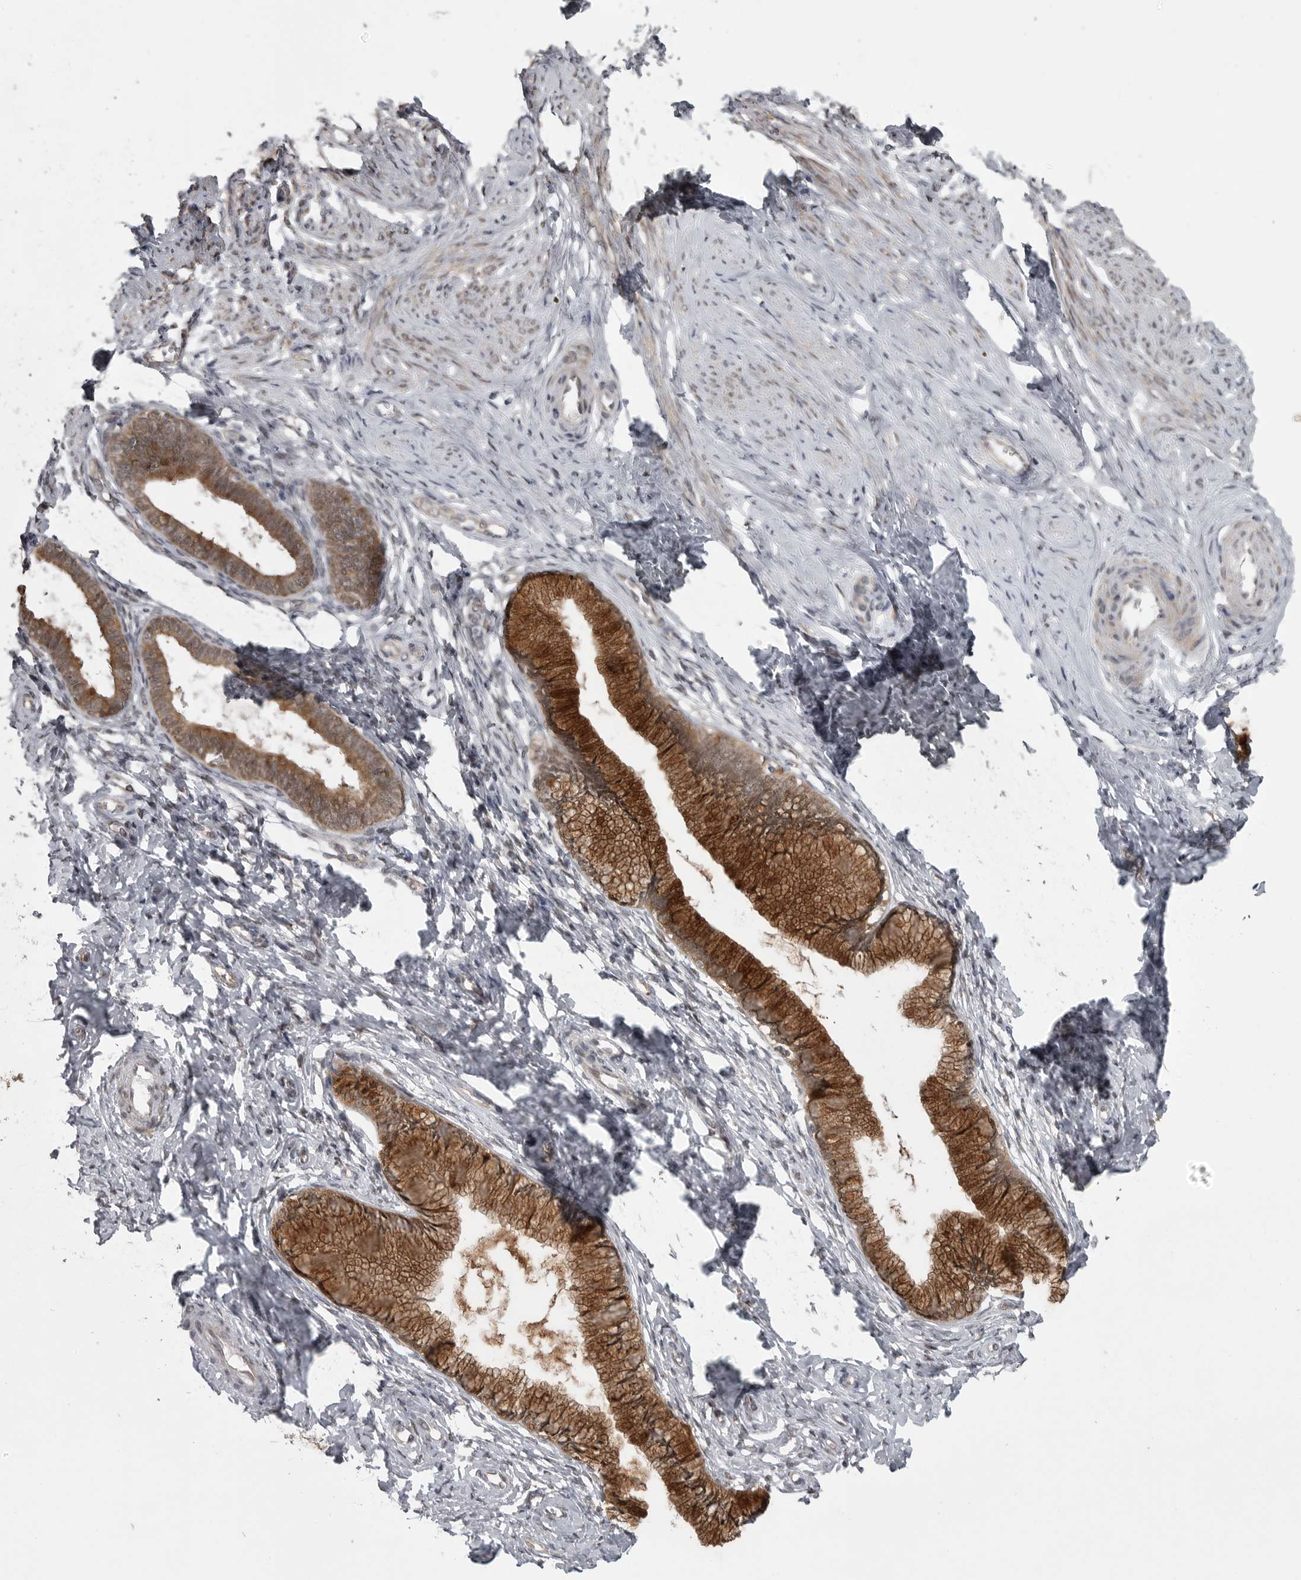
{"staining": {"intensity": "strong", "quantity": ">75%", "location": "cytoplasmic/membranous"}, "tissue": "cervix", "cell_type": "Glandular cells", "image_type": "normal", "snomed": [{"axis": "morphology", "description": "Normal tissue, NOS"}, {"axis": "topography", "description": "Cervix"}], "caption": "Approximately >75% of glandular cells in benign cervix show strong cytoplasmic/membranous protein positivity as visualized by brown immunohistochemical staining.", "gene": "PPP1R9A", "patient": {"sex": "female", "age": 36}}